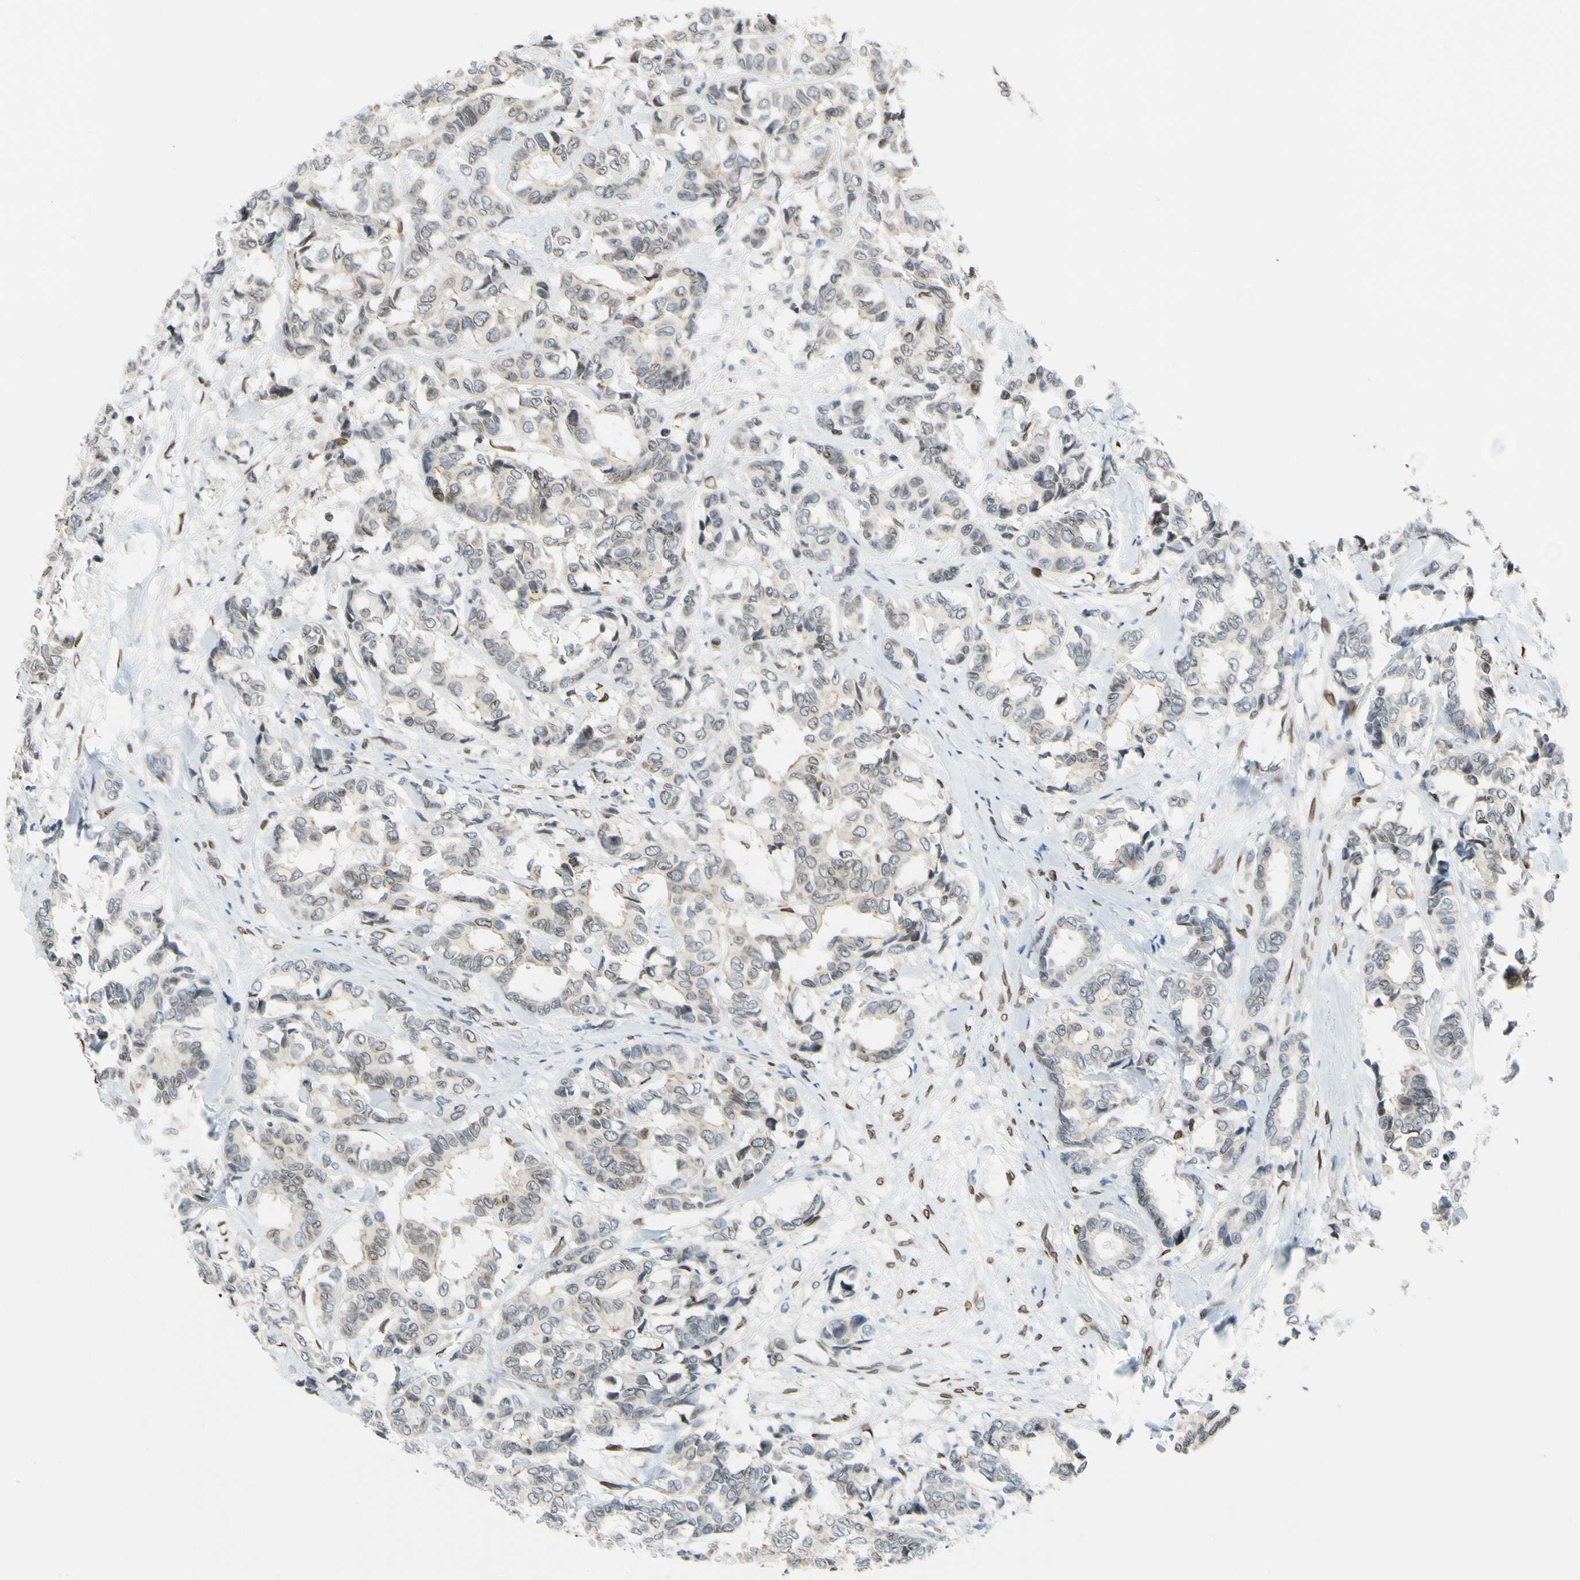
{"staining": {"intensity": "weak", "quantity": "25%-75%", "location": "cytoplasmic/membranous,nuclear"}, "tissue": "breast cancer", "cell_type": "Tumor cells", "image_type": "cancer", "snomed": [{"axis": "morphology", "description": "Duct carcinoma"}, {"axis": "topography", "description": "Breast"}], "caption": "Weak cytoplasmic/membranous and nuclear staining for a protein is seen in approximately 25%-75% of tumor cells of breast cancer (infiltrating ductal carcinoma) using immunohistochemistry.", "gene": "SUN1", "patient": {"sex": "female", "age": 87}}